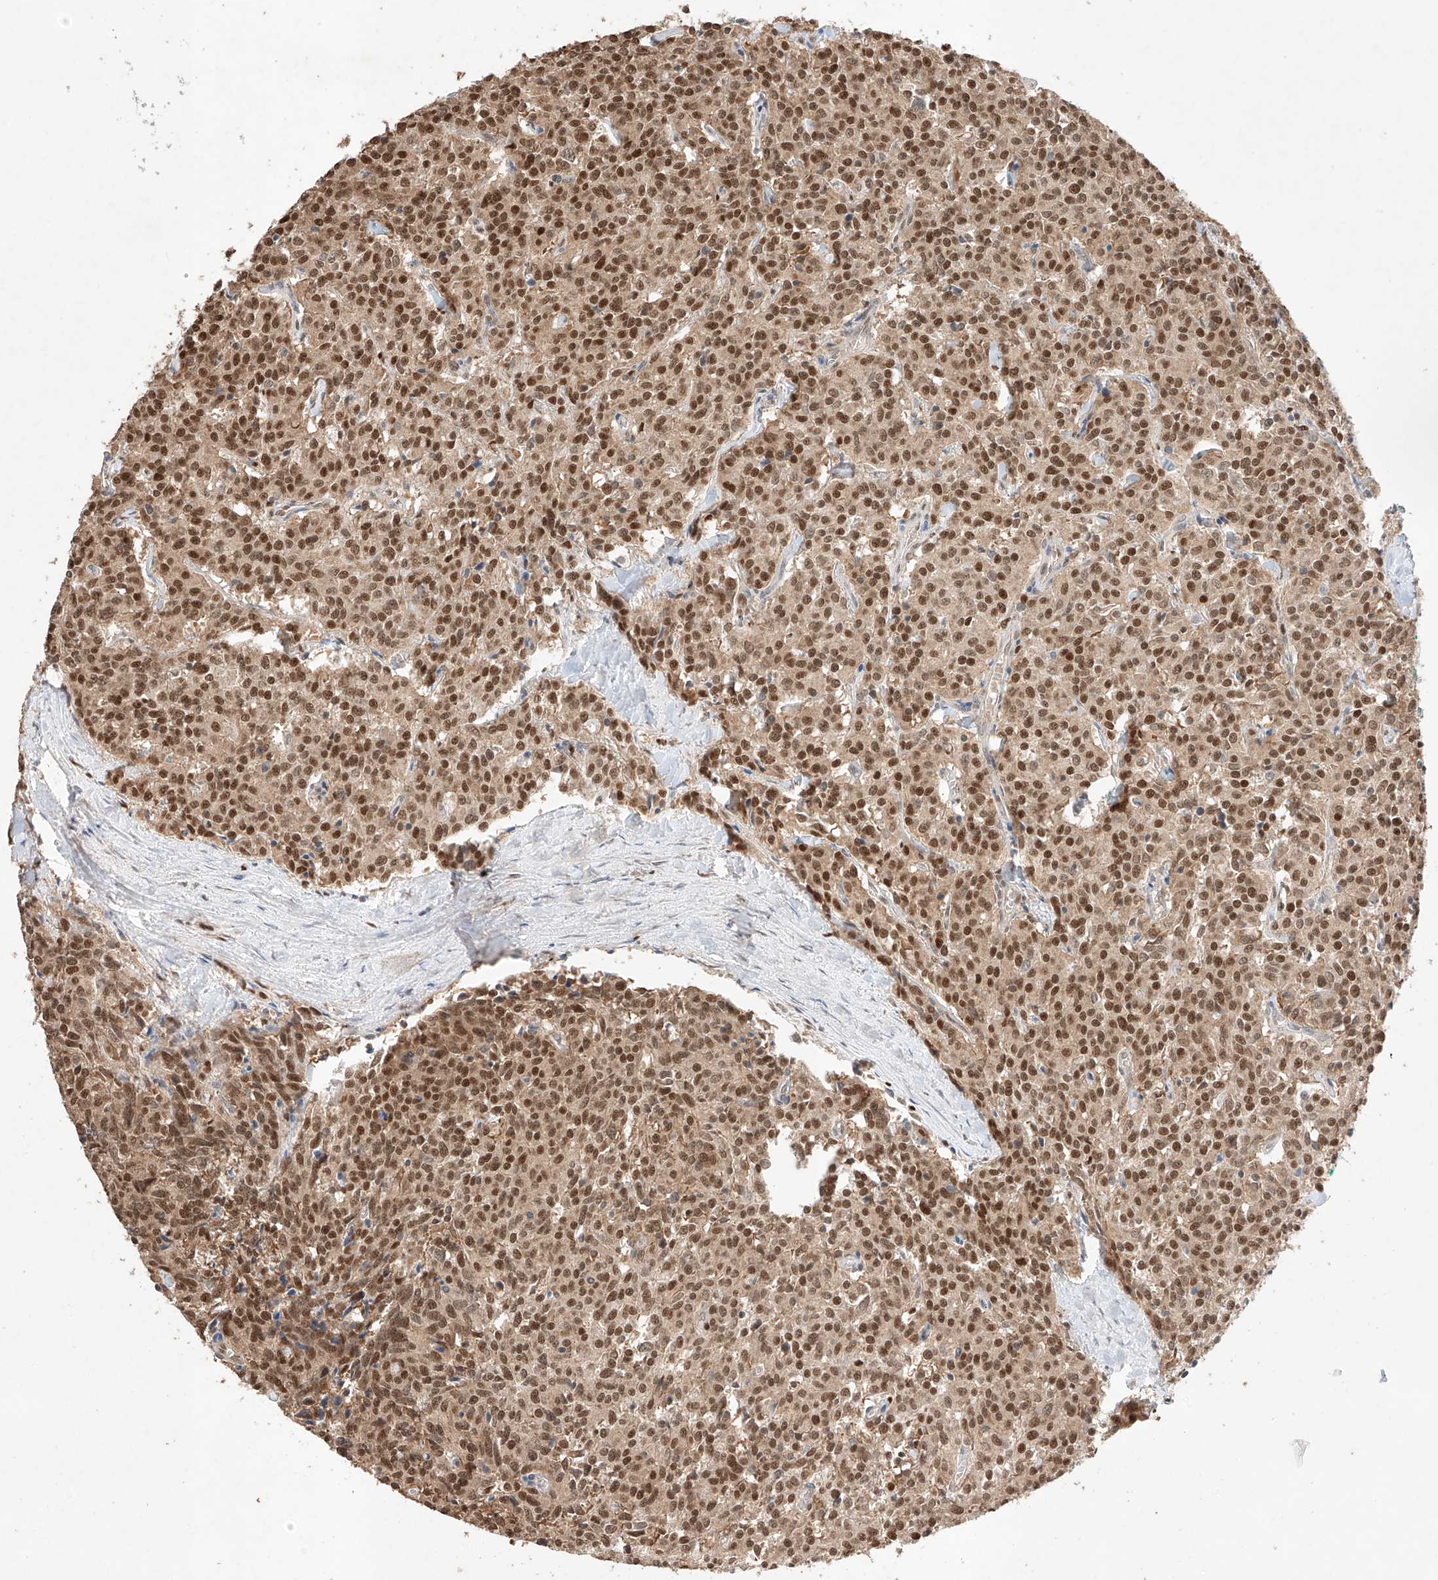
{"staining": {"intensity": "strong", "quantity": ">75%", "location": "cytoplasmic/membranous,nuclear"}, "tissue": "carcinoid", "cell_type": "Tumor cells", "image_type": "cancer", "snomed": [{"axis": "morphology", "description": "Carcinoid, malignant, NOS"}, {"axis": "topography", "description": "Lung"}], "caption": "The photomicrograph demonstrates immunohistochemical staining of carcinoid. There is strong cytoplasmic/membranous and nuclear staining is present in about >75% of tumor cells. (Stains: DAB in brown, nuclei in blue, Microscopy: brightfield microscopy at high magnification).", "gene": "APIP", "patient": {"sex": "female", "age": 46}}